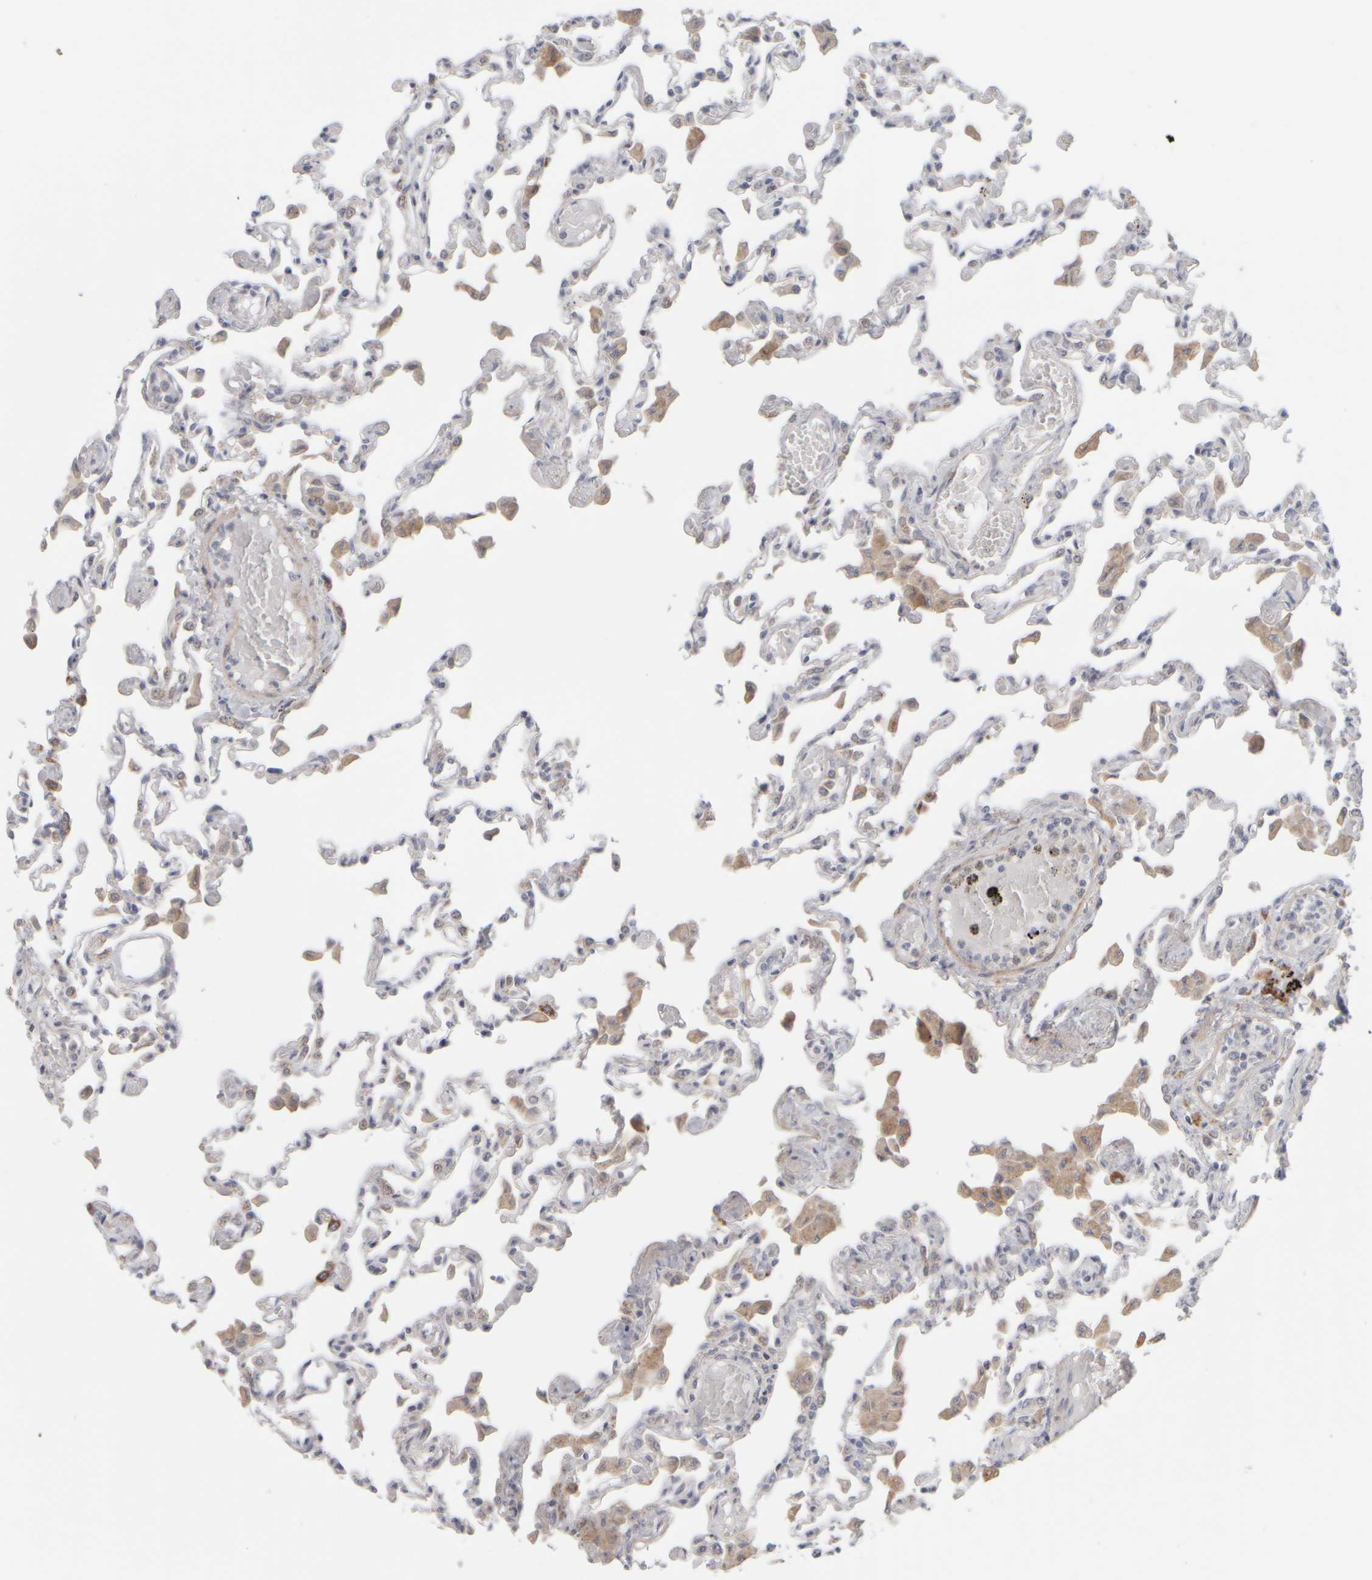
{"staining": {"intensity": "moderate", "quantity": "<25%", "location": "nuclear"}, "tissue": "lung", "cell_type": "Alveolar cells", "image_type": "normal", "snomed": [{"axis": "morphology", "description": "Normal tissue, NOS"}, {"axis": "topography", "description": "Bronchus"}, {"axis": "topography", "description": "Lung"}], "caption": "The micrograph demonstrates a brown stain indicating the presence of a protein in the nuclear of alveolar cells in lung. (IHC, brightfield microscopy, high magnification).", "gene": "DCXR", "patient": {"sex": "female", "age": 49}}